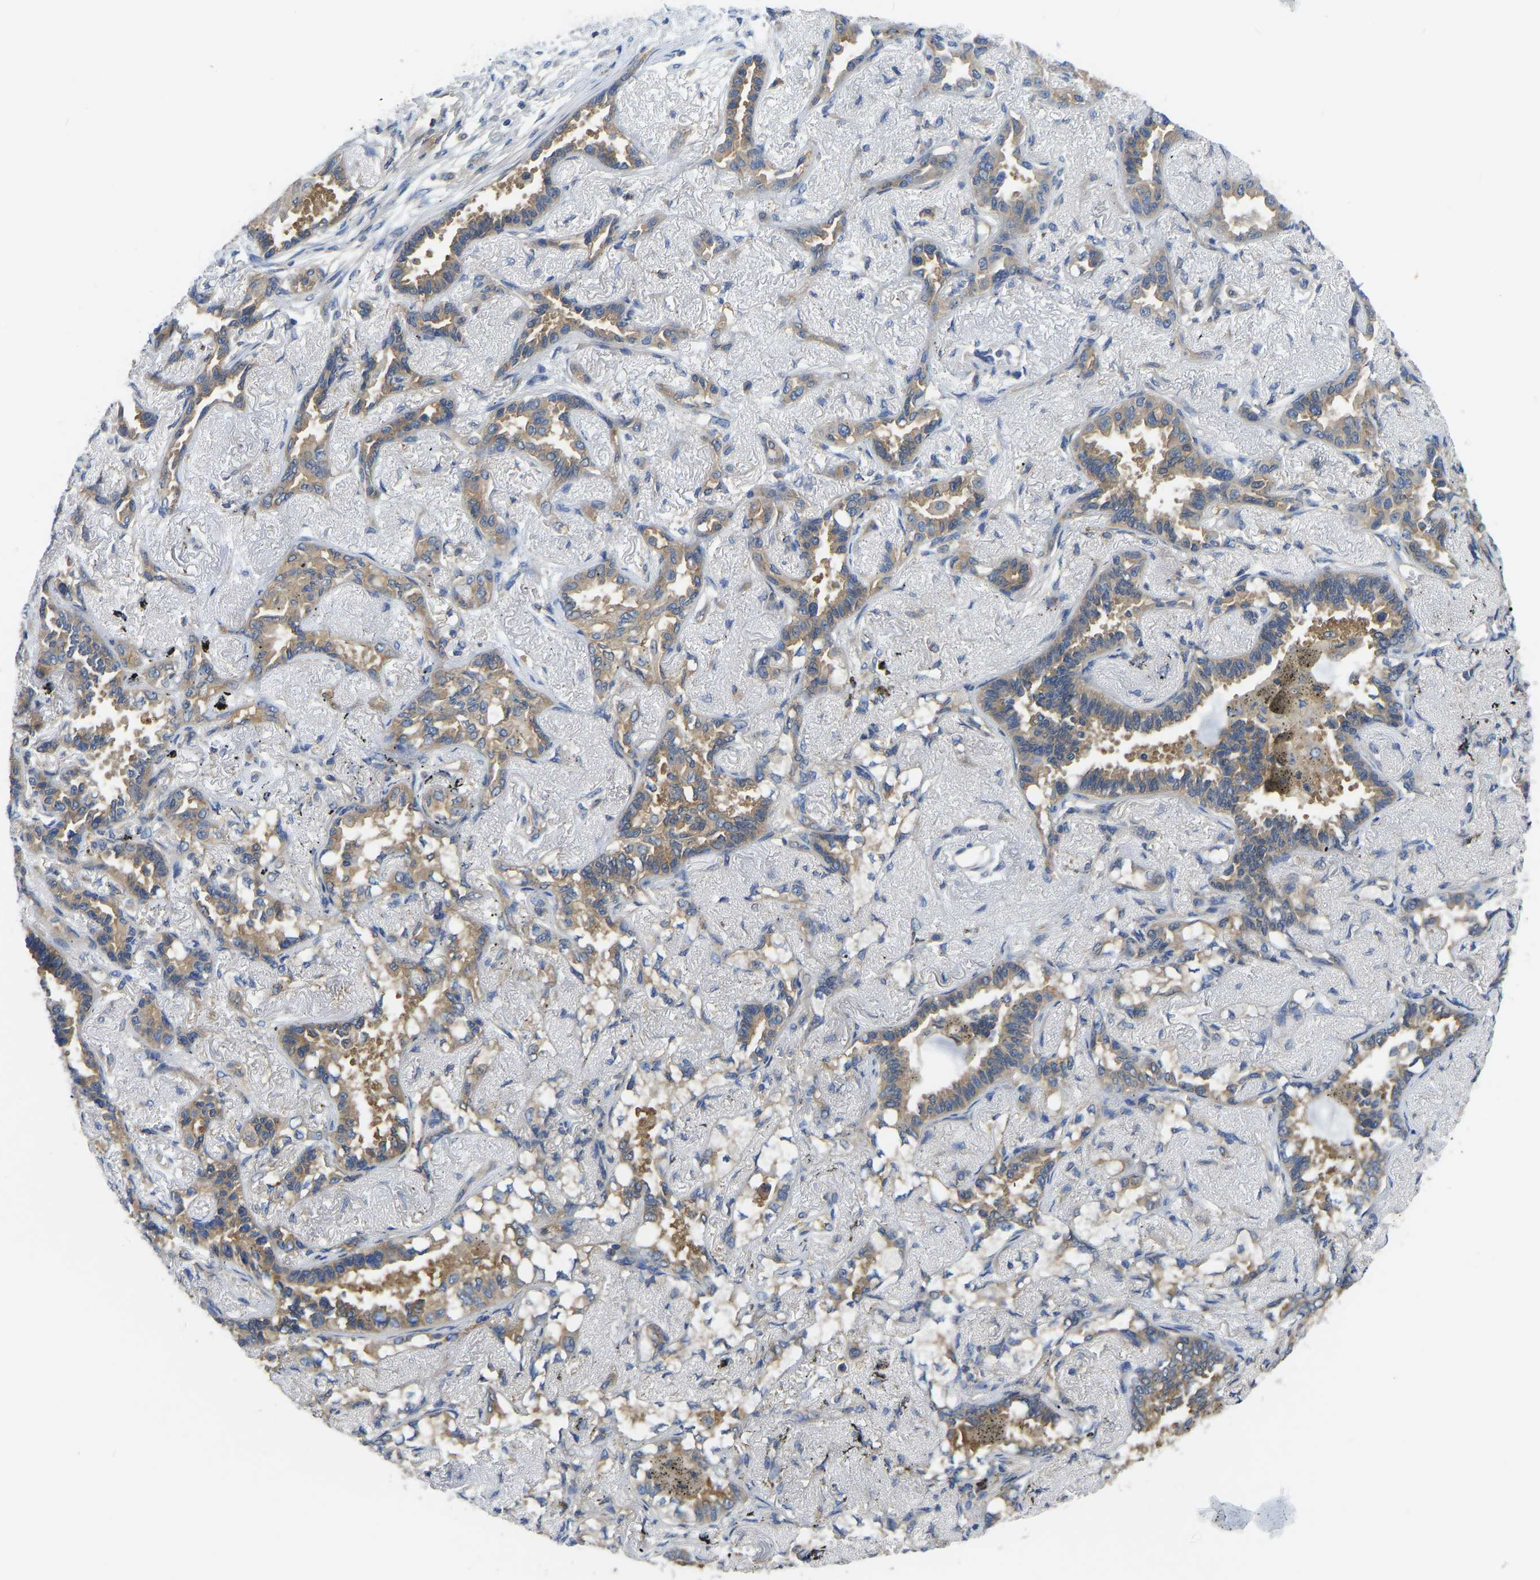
{"staining": {"intensity": "moderate", "quantity": ">75%", "location": "cytoplasmic/membranous"}, "tissue": "lung cancer", "cell_type": "Tumor cells", "image_type": "cancer", "snomed": [{"axis": "morphology", "description": "Adenocarcinoma, NOS"}, {"axis": "topography", "description": "Lung"}], "caption": "A high-resolution histopathology image shows immunohistochemistry staining of adenocarcinoma (lung), which displays moderate cytoplasmic/membranous expression in approximately >75% of tumor cells.", "gene": "PPP3CA", "patient": {"sex": "male", "age": 59}}